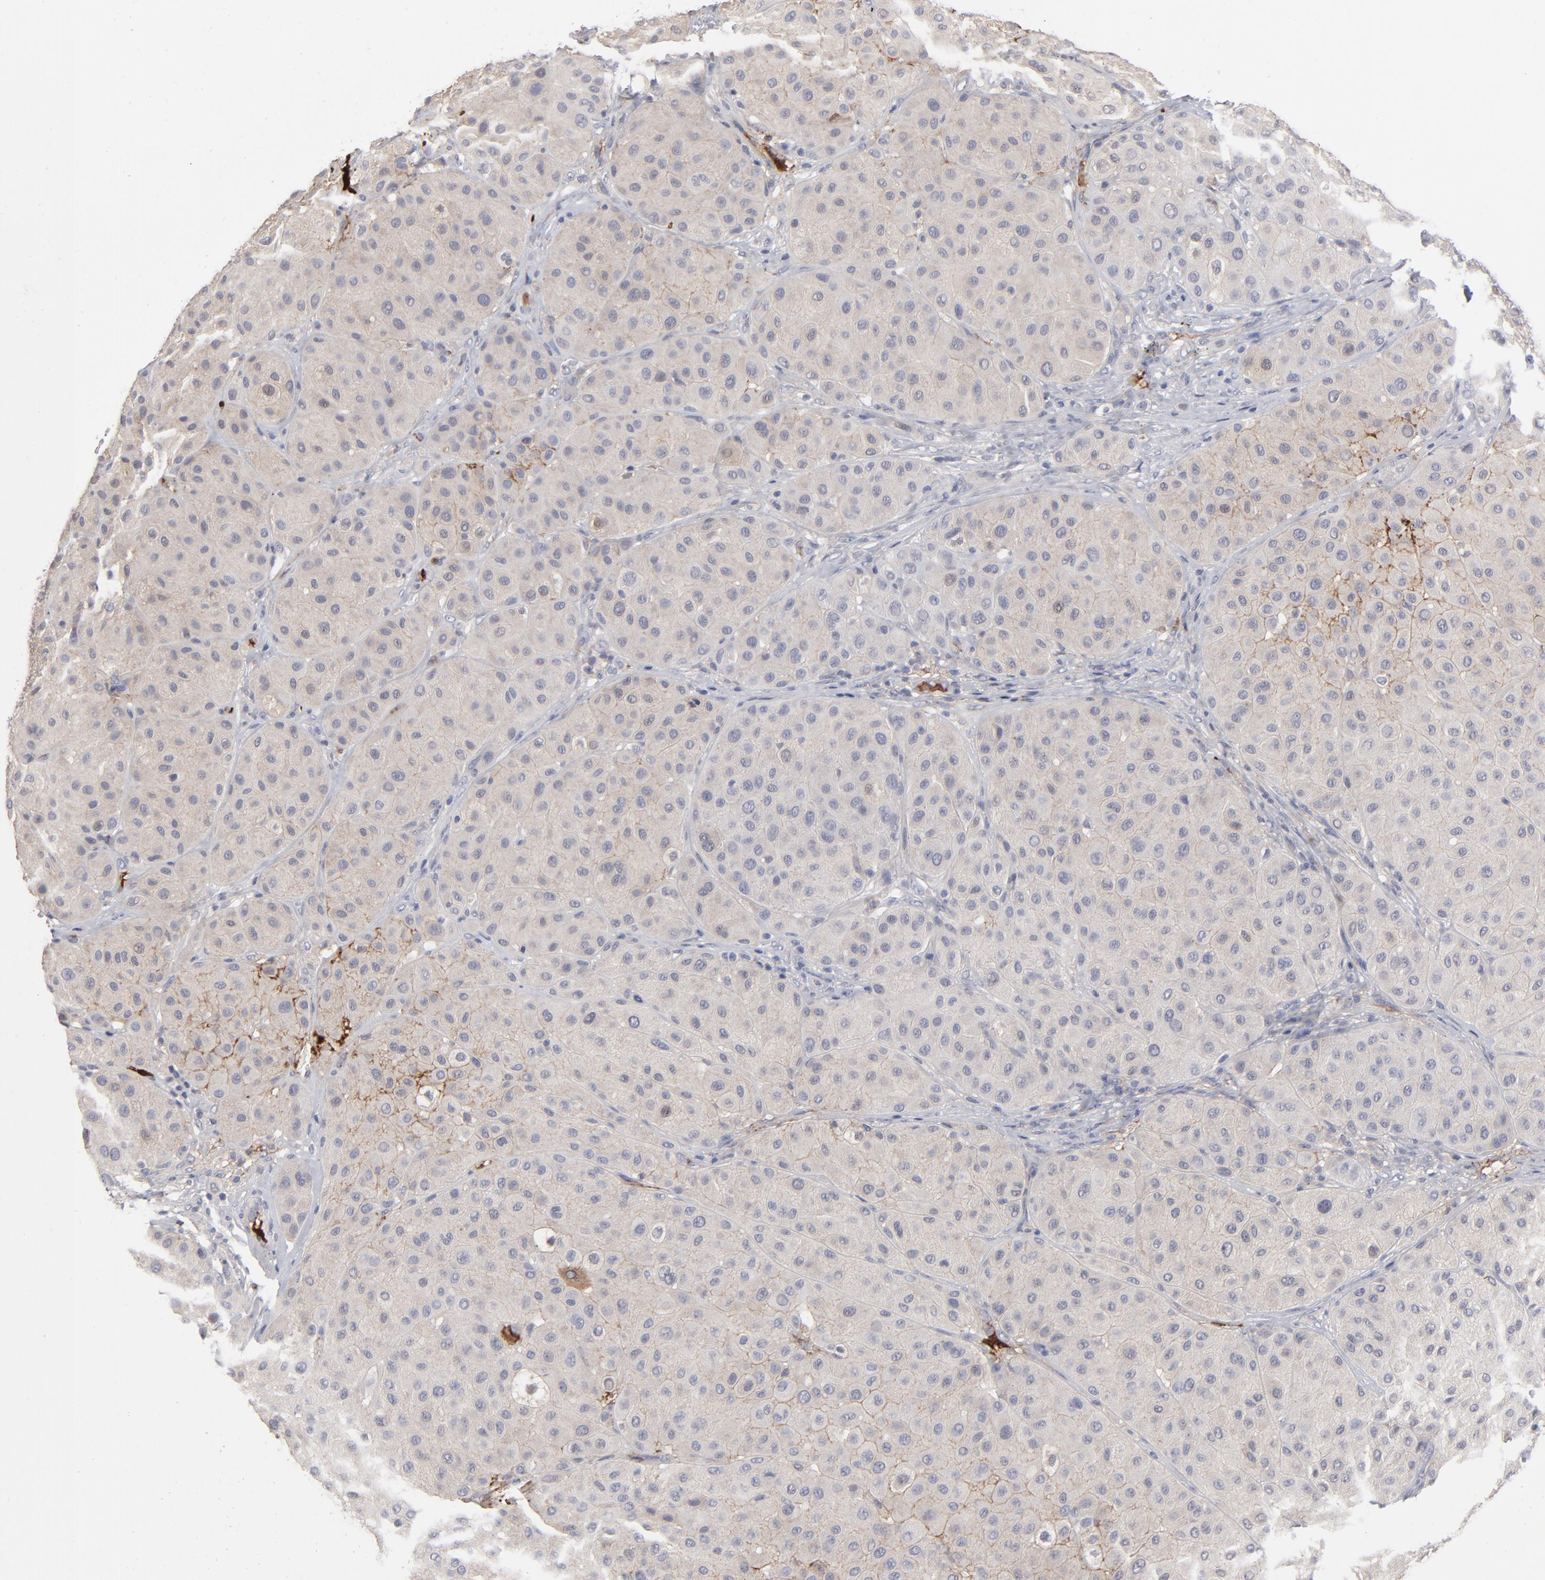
{"staining": {"intensity": "moderate", "quantity": "<25%", "location": "cytoplasmic/membranous"}, "tissue": "melanoma", "cell_type": "Tumor cells", "image_type": "cancer", "snomed": [{"axis": "morphology", "description": "Normal tissue, NOS"}, {"axis": "morphology", "description": "Malignant melanoma, Metastatic site"}, {"axis": "topography", "description": "Skin"}], "caption": "Protein expression analysis of human malignant melanoma (metastatic site) reveals moderate cytoplasmic/membranous positivity in about <25% of tumor cells.", "gene": "CCR3", "patient": {"sex": "male", "age": 41}}